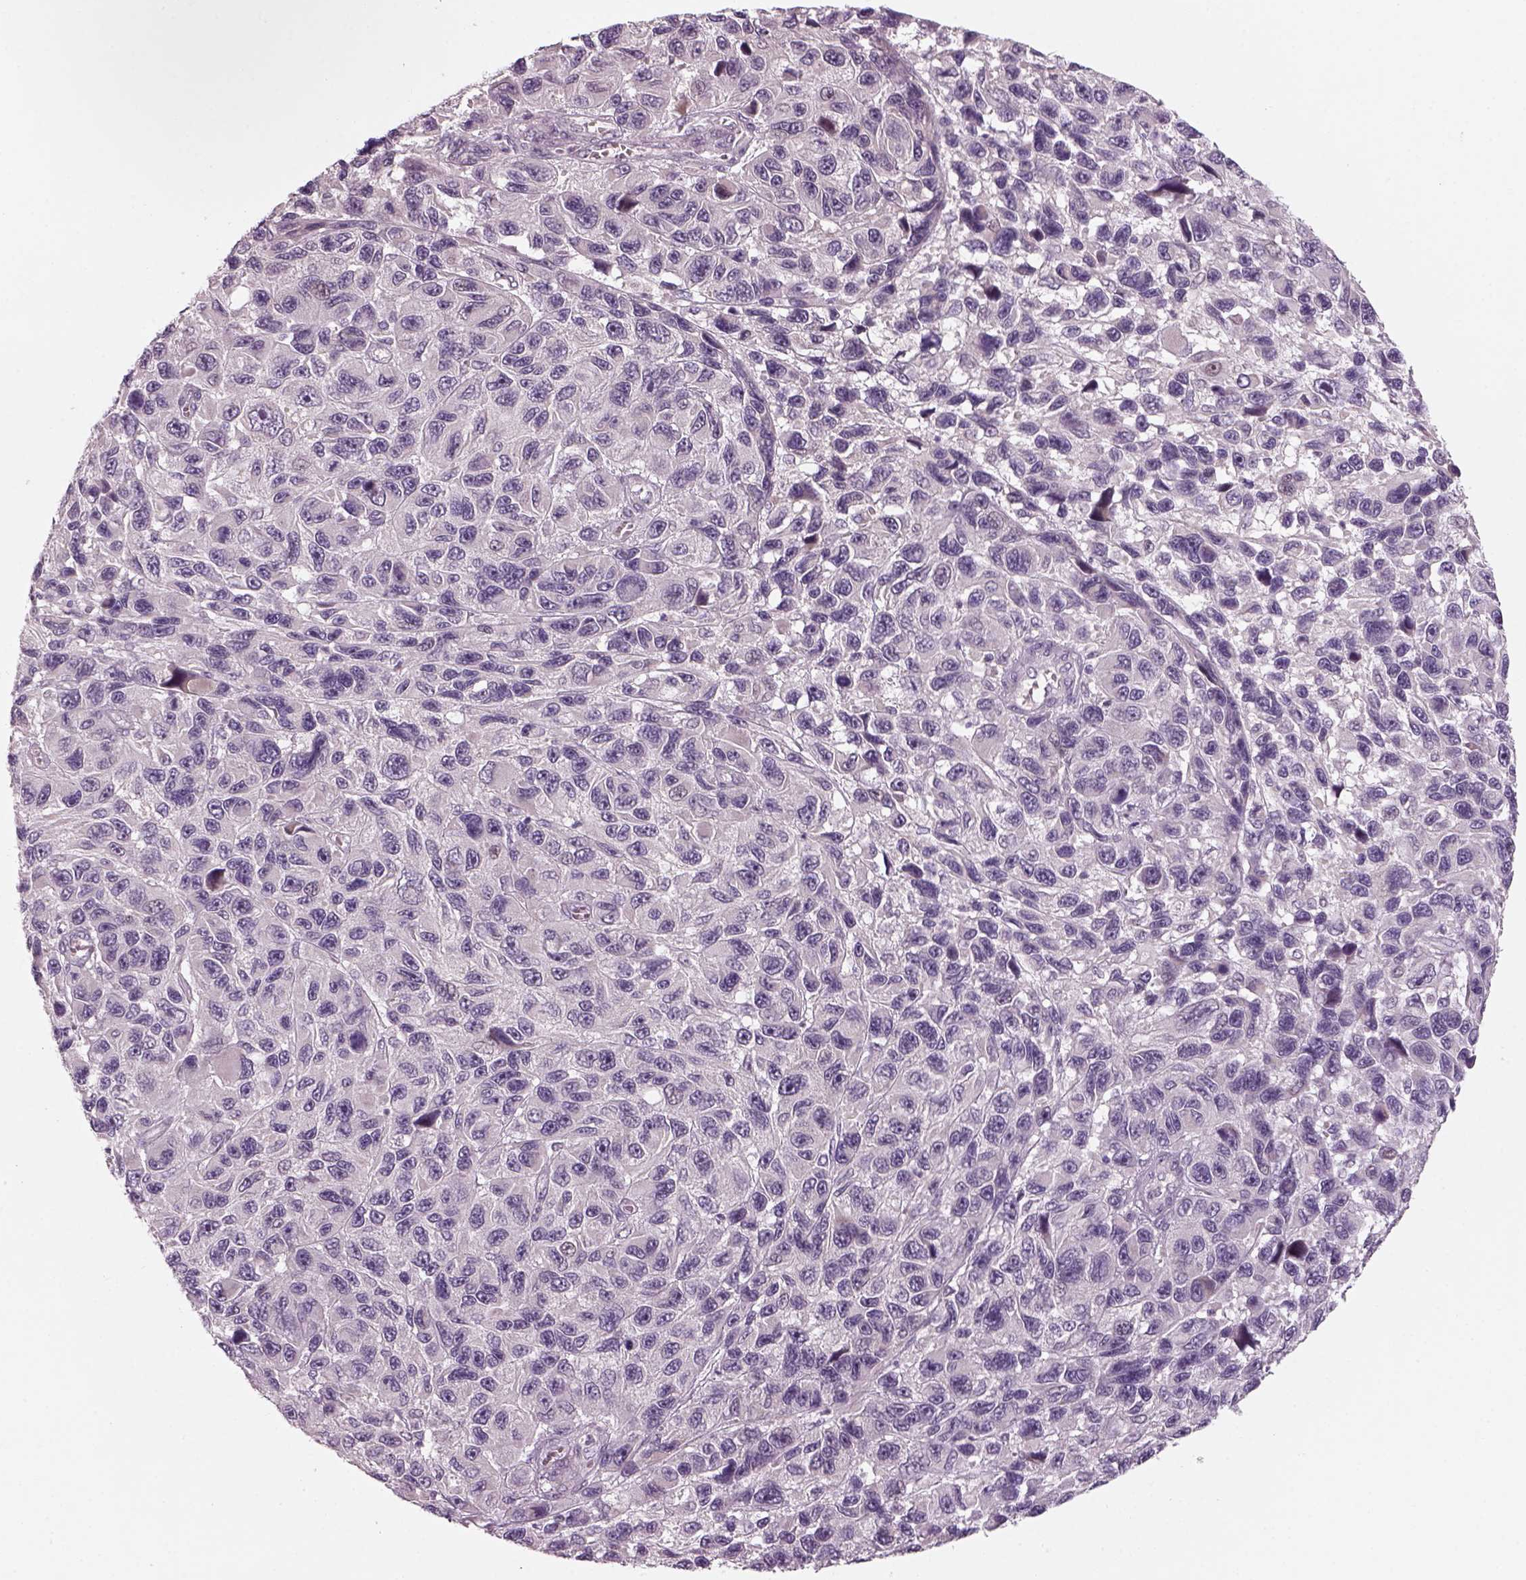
{"staining": {"intensity": "negative", "quantity": "none", "location": "none"}, "tissue": "melanoma", "cell_type": "Tumor cells", "image_type": "cancer", "snomed": [{"axis": "morphology", "description": "Malignant melanoma, NOS"}, {"axis": "topography", "description": "Skin"}], "caption": "The photomicrograph displays no significant expression in tumor cells of malignant melanoma.", "gene": "PENK", "patient": {"sex": "male", "age": 53}}